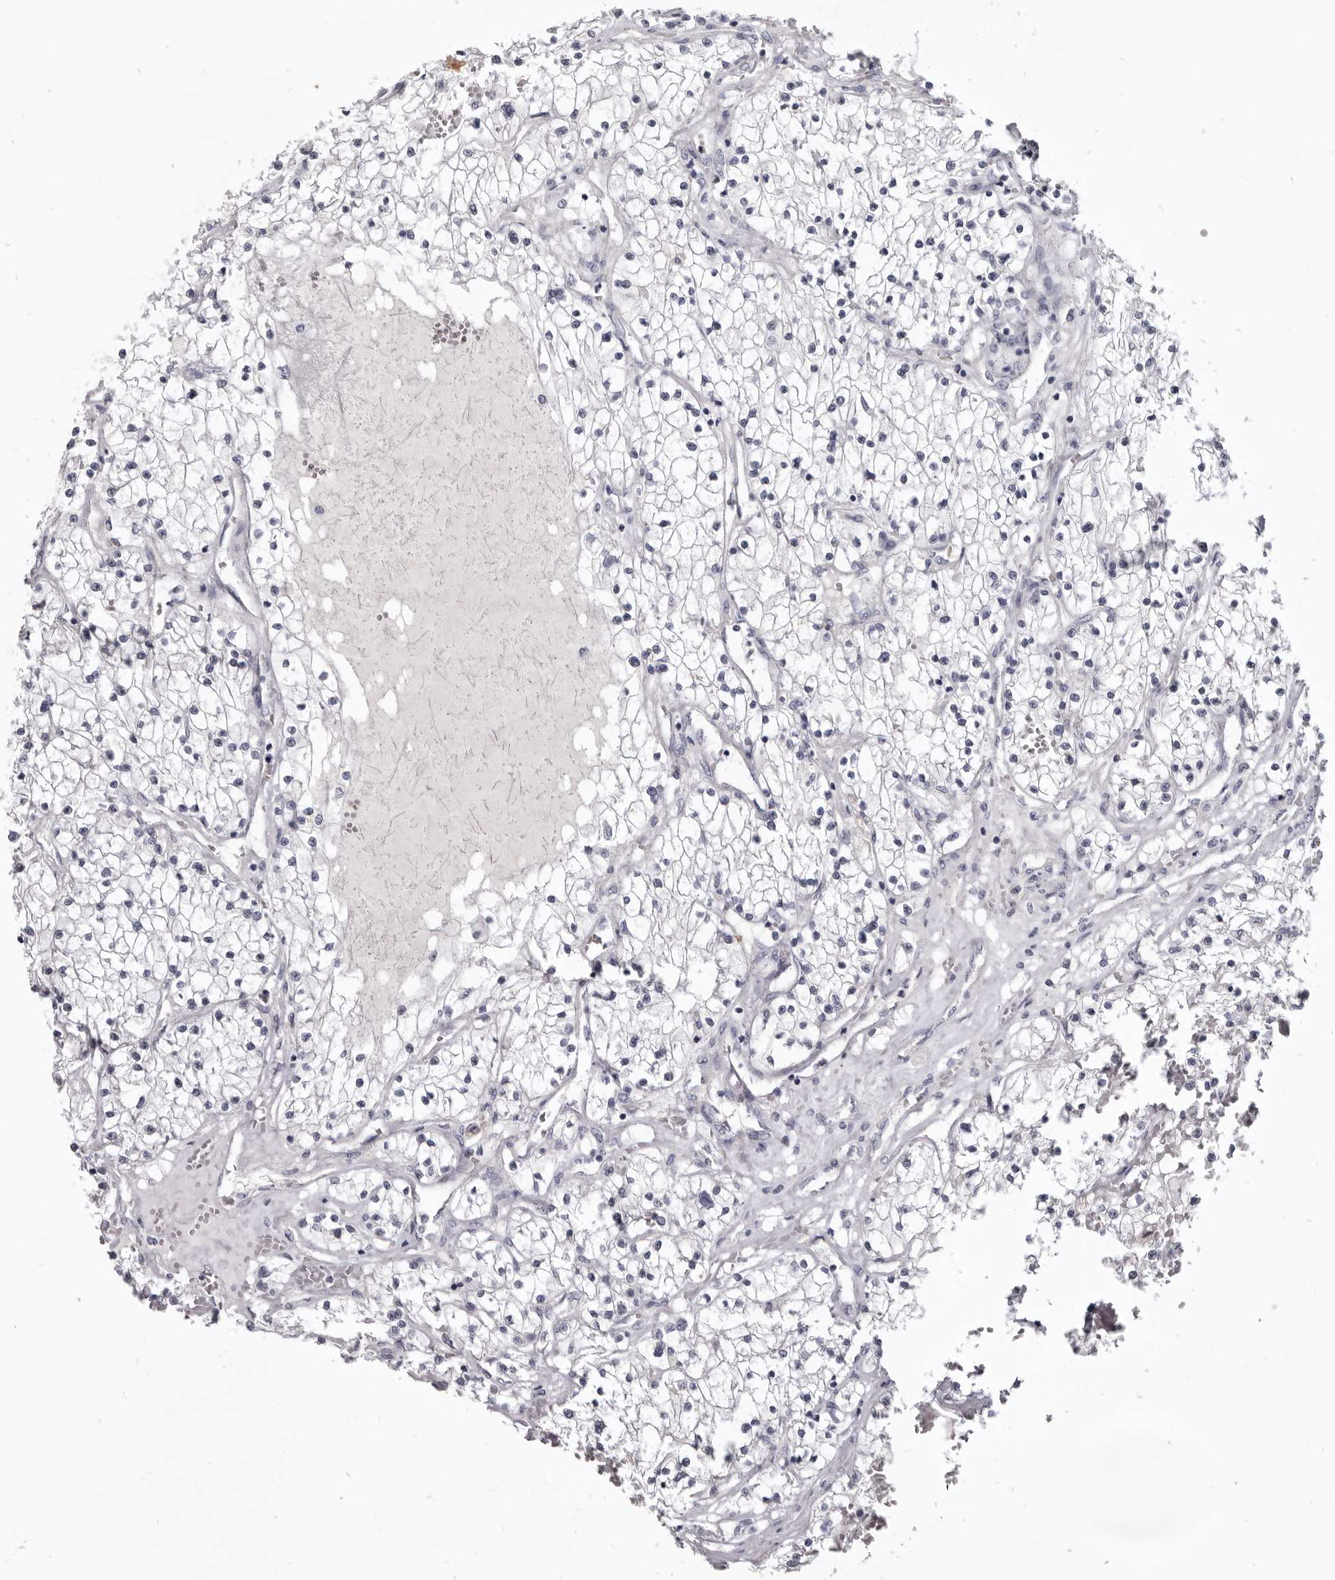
{"staining": {"intensity": "negative", "quantity": "none", "location": "none"}, "tissue": "renal cancer", "cell_type": "Tumor cells", "image_type": "cancer", "snomed": [{"axis": "morphology", "description": "Normal tissue, NOS"}, {"axis": "morphology", "description": "Adenocarcinoma, NOS"}, {"axis": "topography", "description": "Kidney"}], "caption": "There is no significant expression in tumor cells of adenocarcinoma (renal).", "gene": "CGN", "patient": {"sex": "male", "age": 68}}